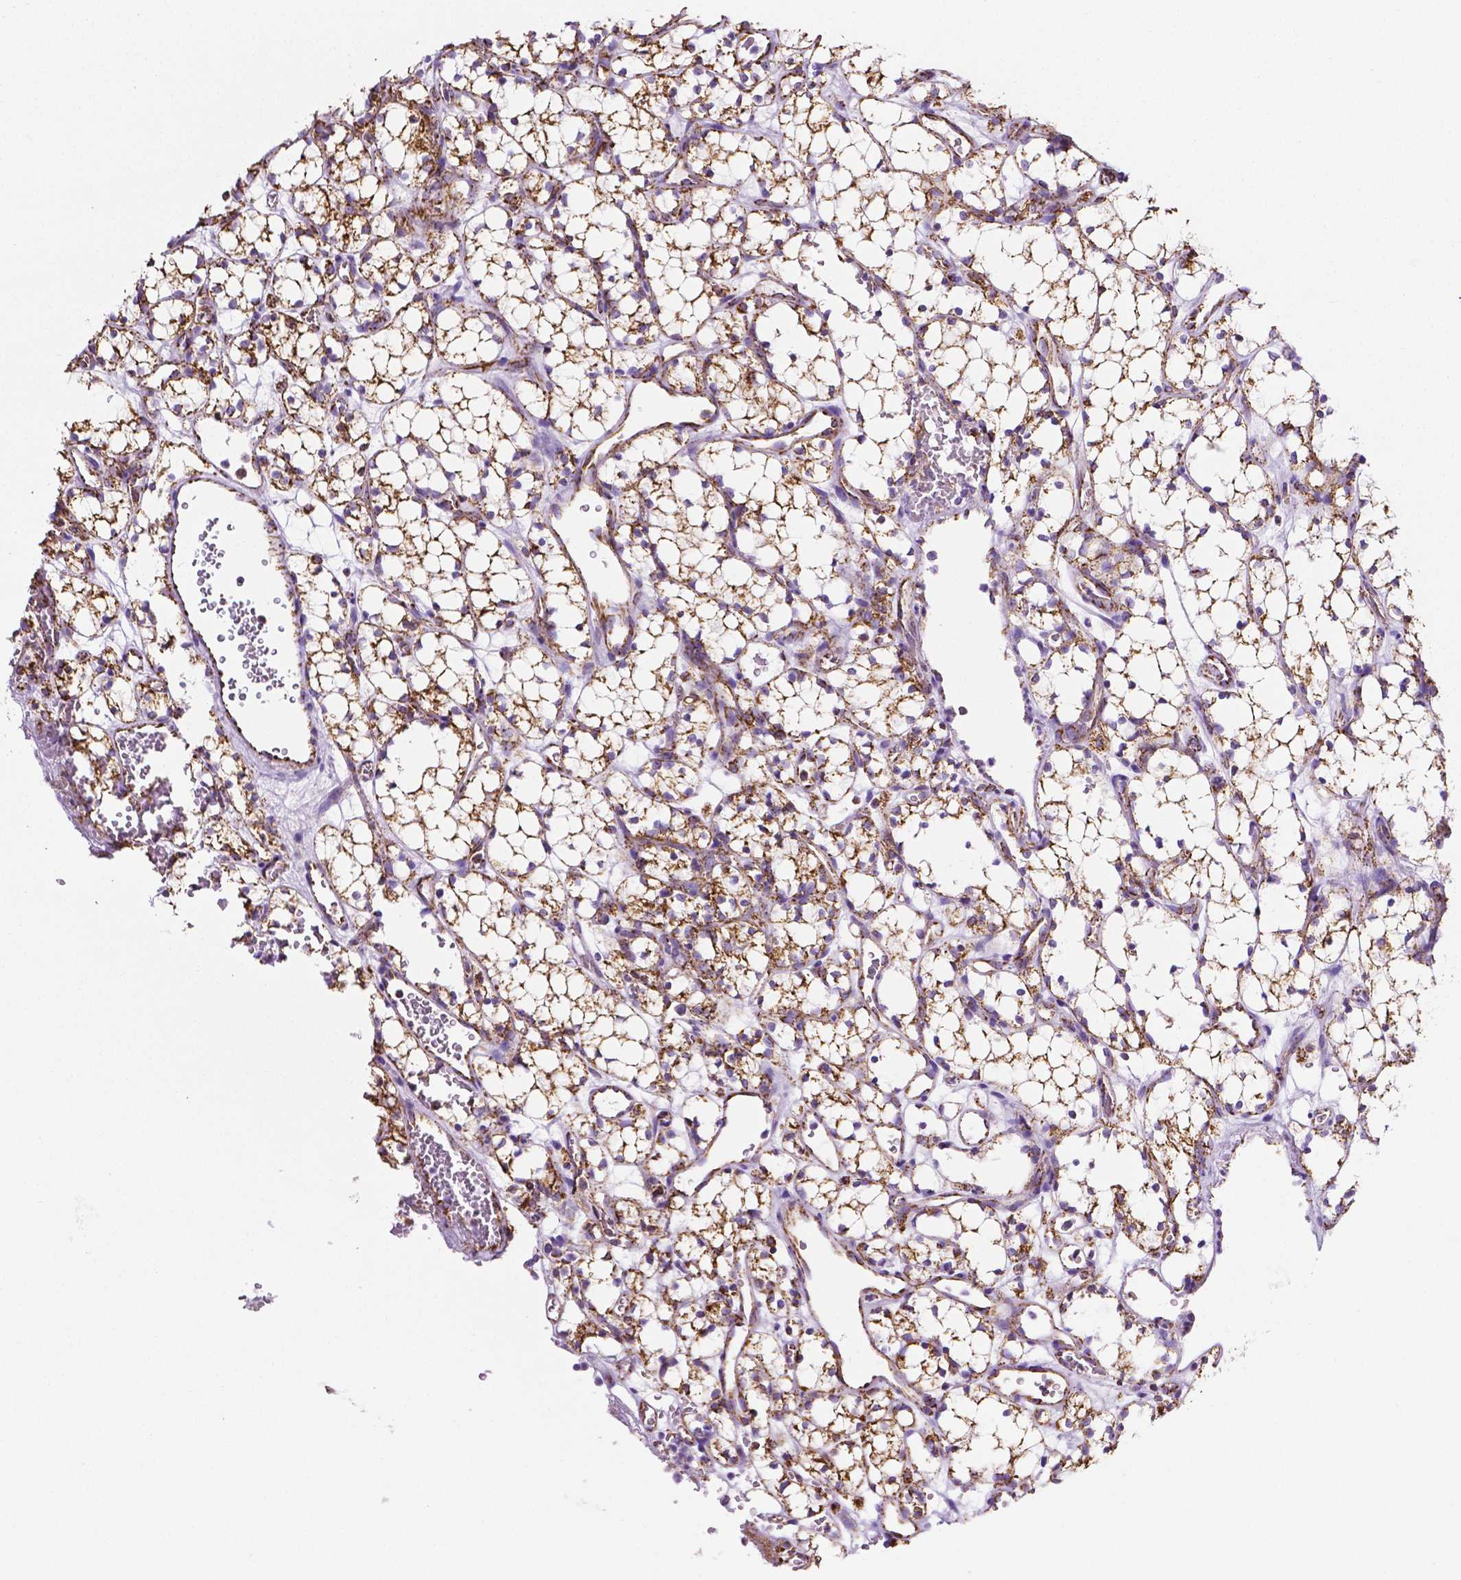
{"staining": {"intensity": "strong", "quantity": ">75%", "location": "cytoplasmic/membranous"}, "tissue": "renal cancer", "cell_type": "Tumor cells", "image_type": "cancer", "snomed": [{"axis": "morphology", "description": "Adenocarcinoma, NOS"}, {"axis": "topography", "description": "Kidney"}], "caption": "Renal cancer (adenocarcinoma) tissue reveals strong cytoplasmic/membranous expression in about >75% of tumor cells The staining was performed using DAB (3,3'-diaminobenzidine), with brown indicating positive protein expression. Nuclei are stained blue with hematoxylin.", "gene": "RMDN3", "patient": {"sex": "female", "age": 69}}